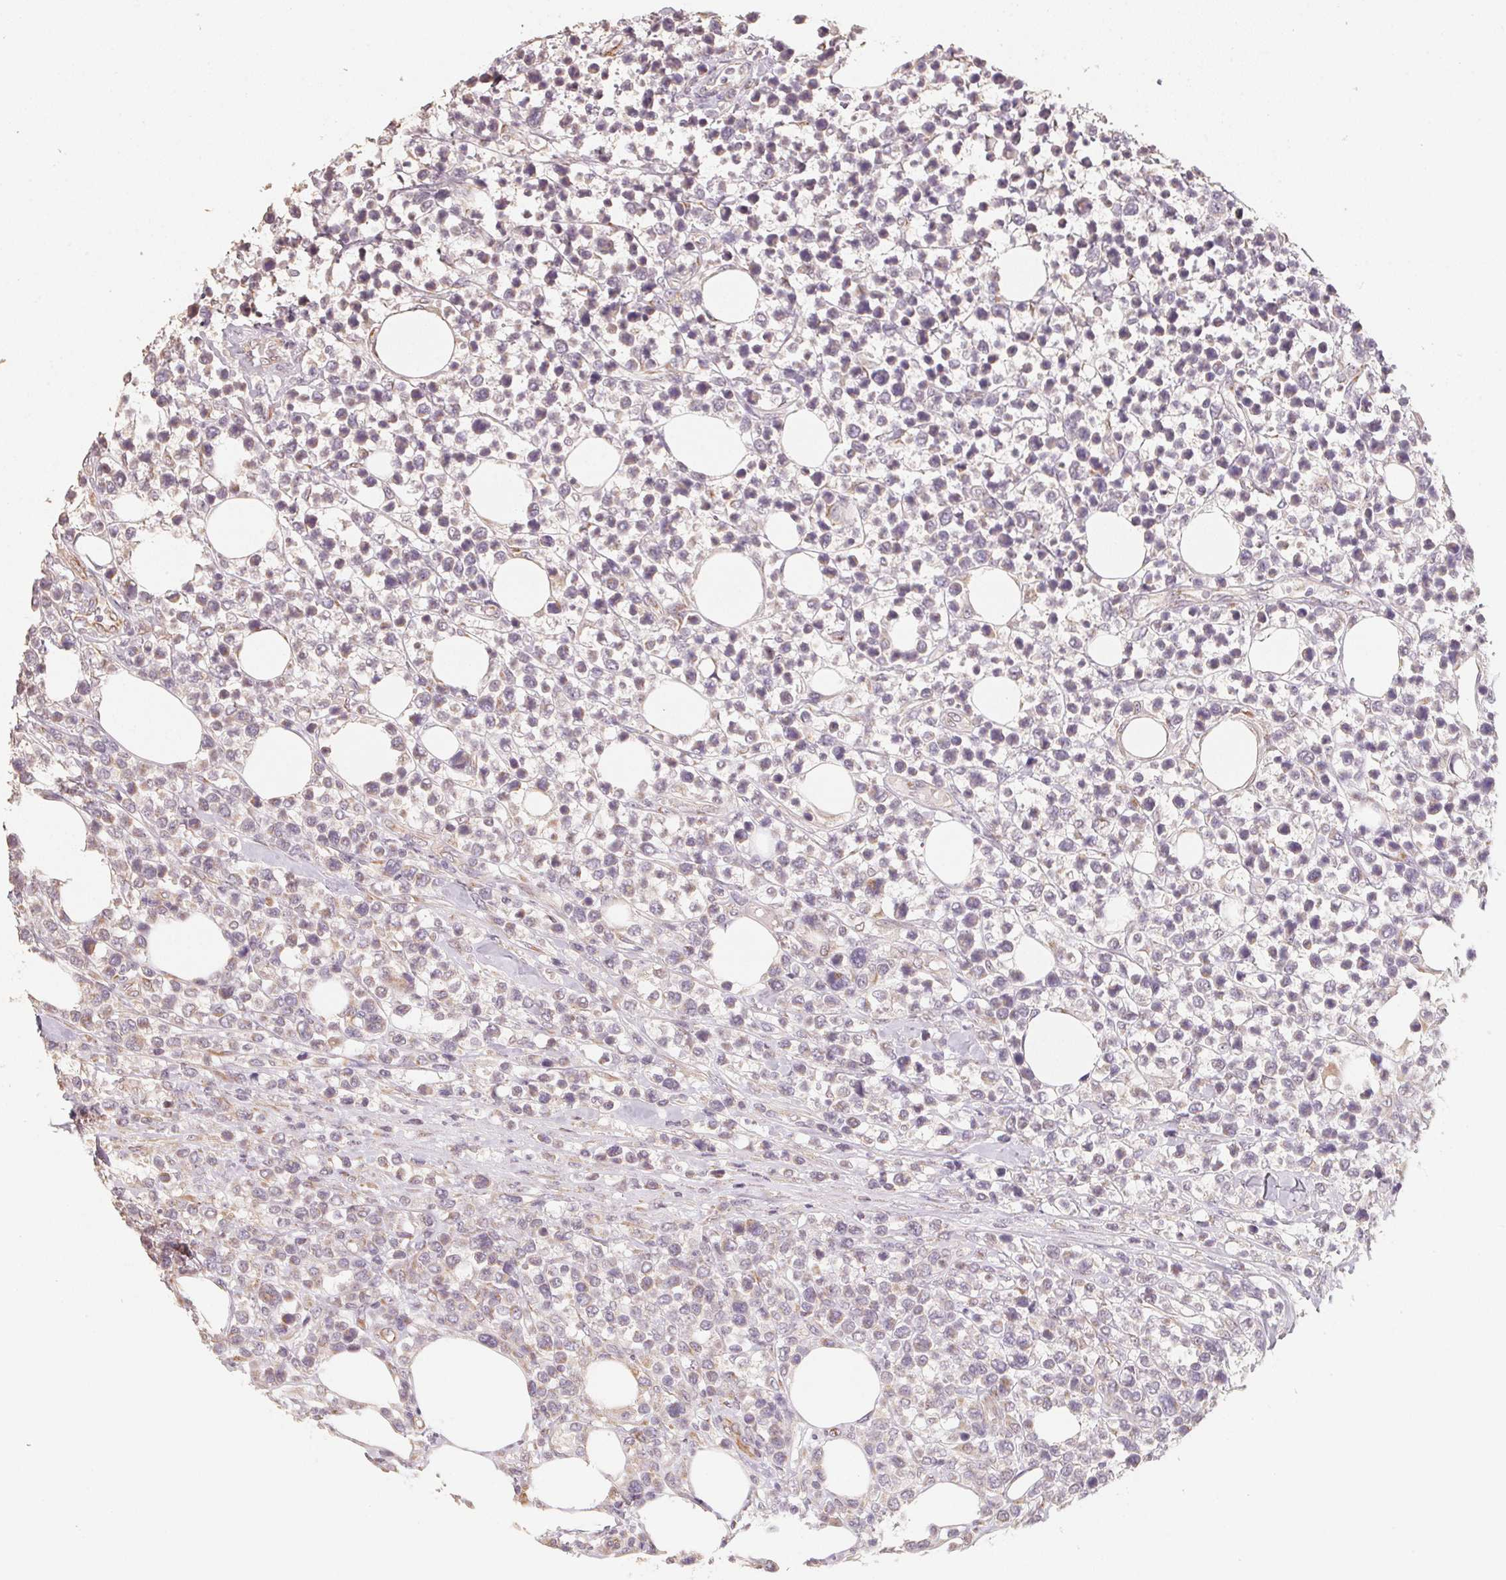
{"staining": {"intensity": "negative", "quantity": "none", "location": "none"}, "tissue": "lymphoma", "cell_type": "Tumor cells", "image_type": "cancer", "snomed": [{"axis": "morphology", "description": "Malignant lymphoma, non-Hodgkin's type, High grade"}, {"axis": "topography", "description": "Soft tissue"}], "caption": "Tumor cells show no significant protein expression in malignant lymphoma, non-Hodgkin's type (high-grade). (Immunohistochemistry (ihc), brightfield microscopy, high magnification).", "gene": "TSPAN12", "patient": {"sex": "female", "age": 56}}